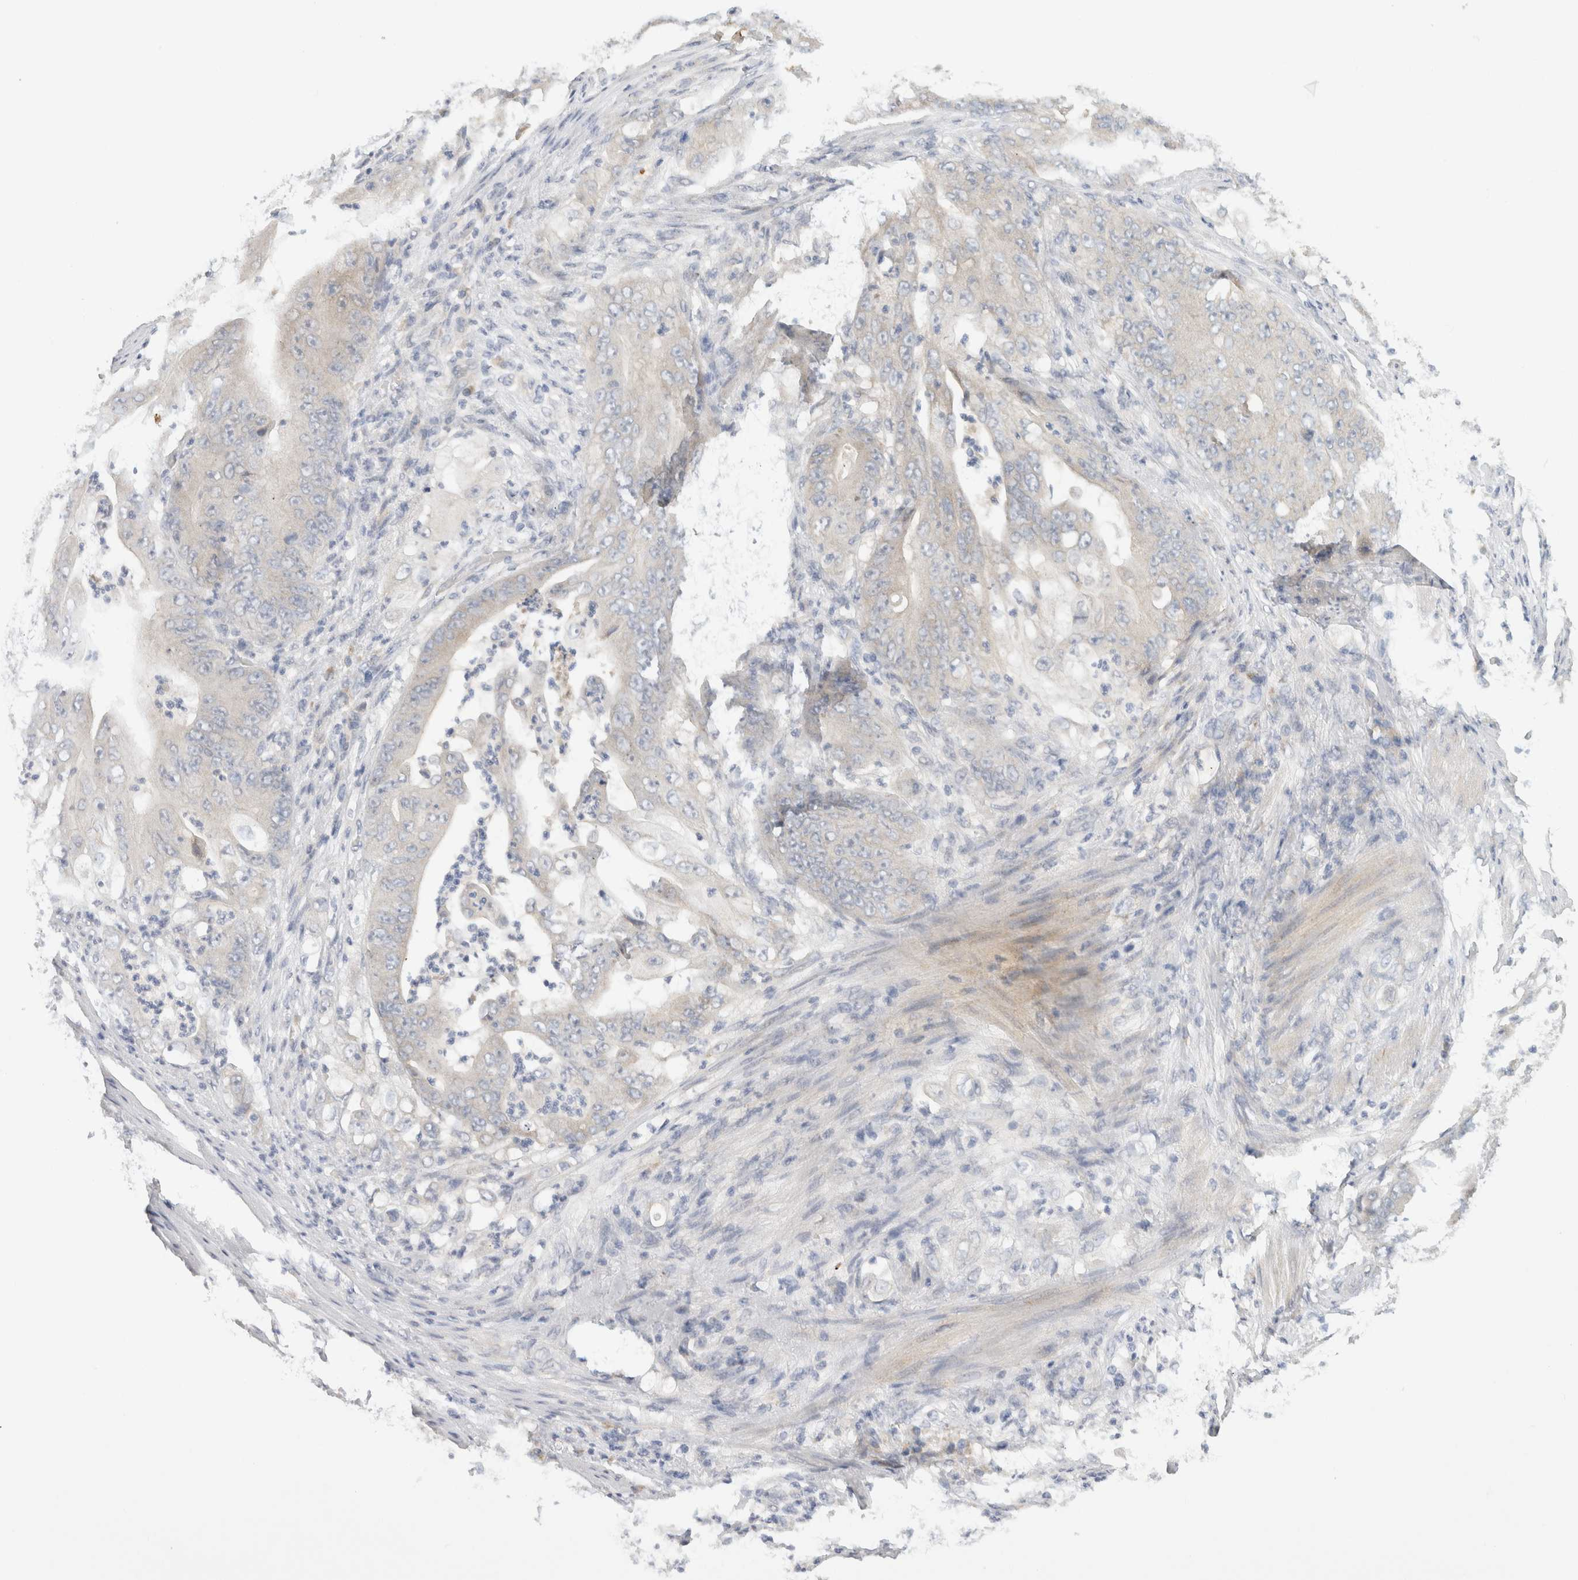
{"staining": {"intensity": "negative", "quantity": "none", "location": "none"}, "tissue": "stomach cancer", "cell_type": "Tumor cells", "image_type": "cancer", "snomed": [{"axis": "morphology", "description": "Adenocarcinoma, NOS"}, {"axis": "topography", "description": "Stomach"}], "caption": "The IHC micrograph has no significant expression in tumor cells of adenocarcinoma (stomach) tissue.", "gene": "CHRM4", "patient": {"sex": "female", "age": 73}}